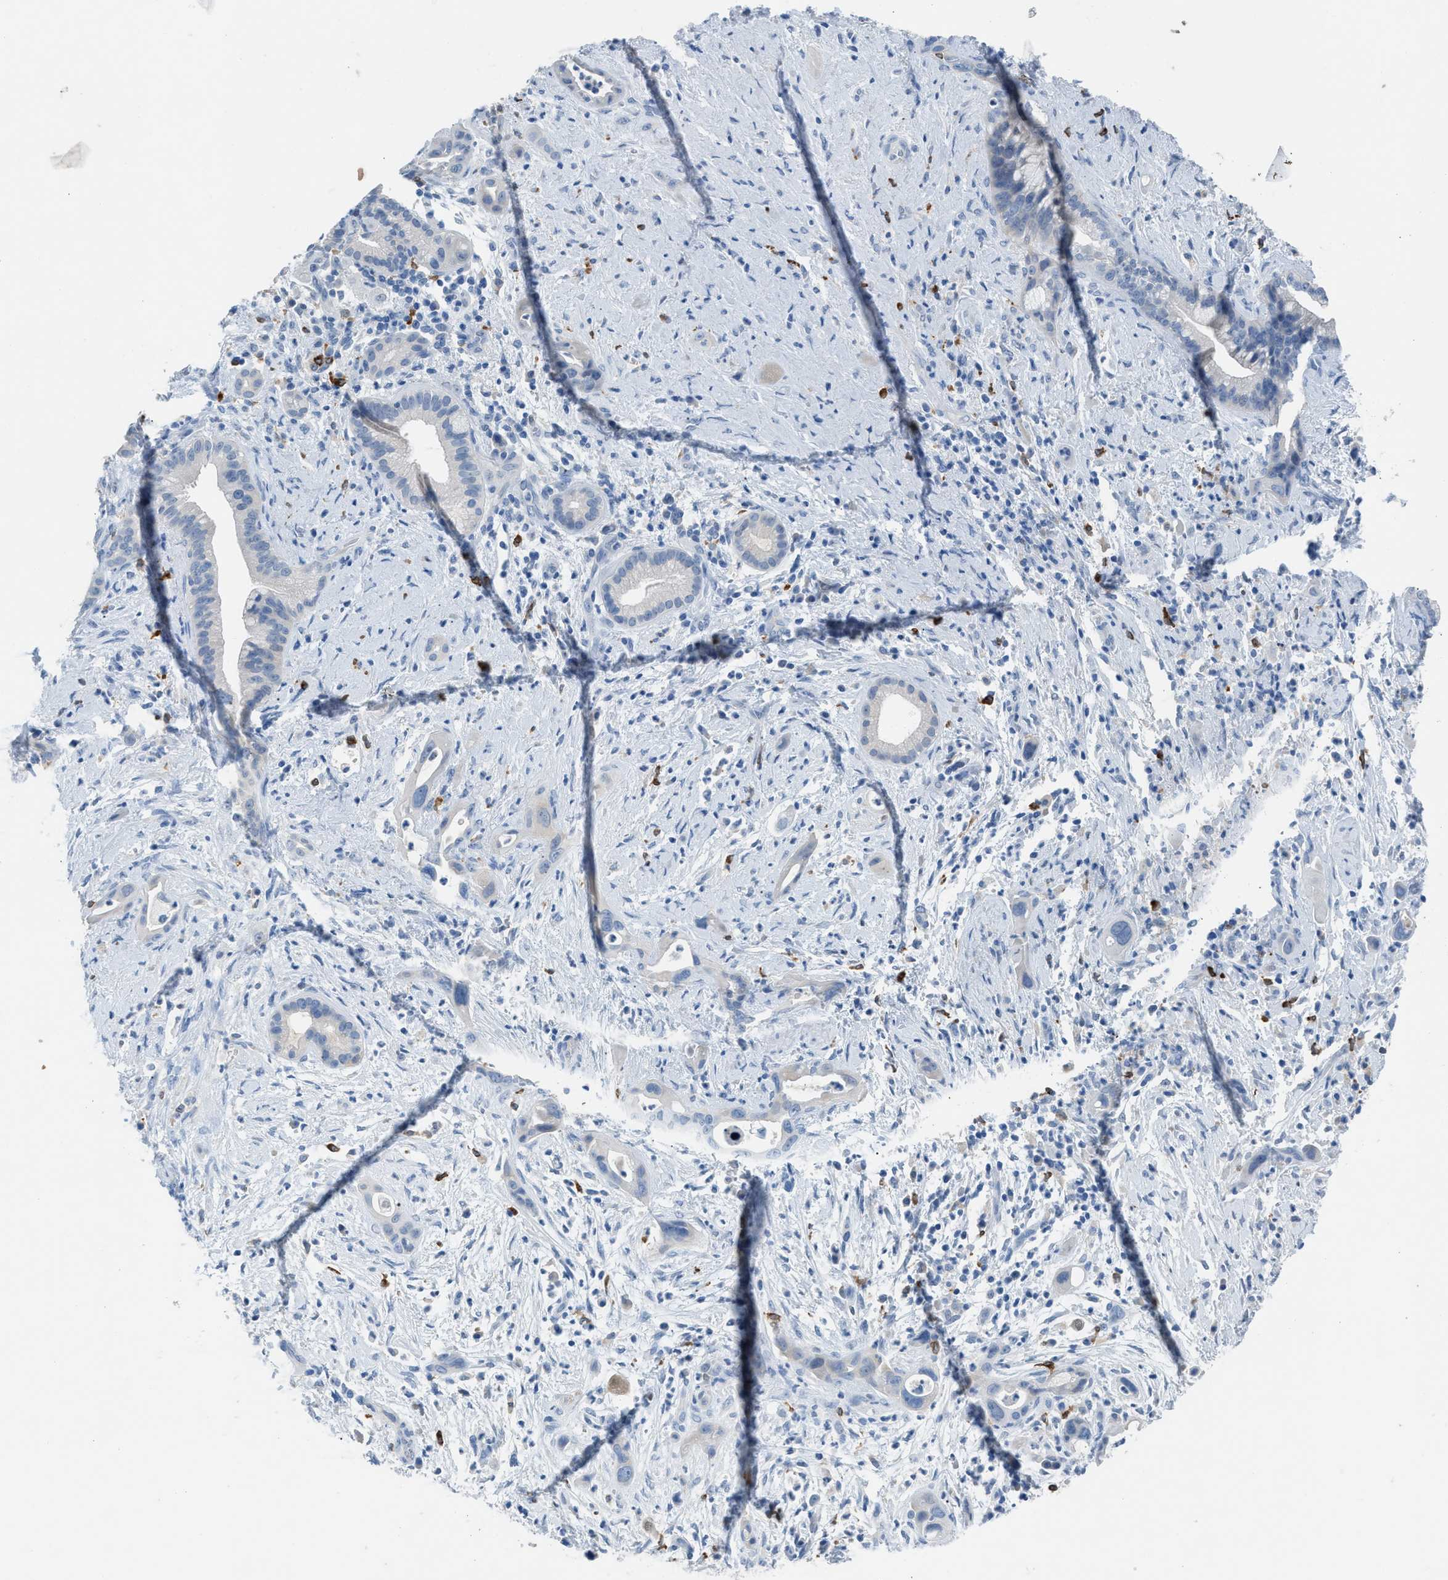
{"staining": {"intensity": "negative", "quantity": "none", "location": "none"}, "tissue": "pancreatic cancer", "cell_type": "Tumor cells", "image_type": "cancer", "snomed": [{"axis": "morphology", "description": "Adenocarcinoma, NOS"}, {"axis": "topography", "description": "Pancreas"}], "caption": "Tumor cells show no significant protein staining in adenocarcinoma (pancreatic). Brightfield microscopy of immunohistochemistry (IHC) stained with DAB (3,3'-diaminobenzidine) (brown) and hematoxylin (blue), captured at high magnification.", "gene": "CLEC10A", "patient": {"sex": "male", "age": 59}}